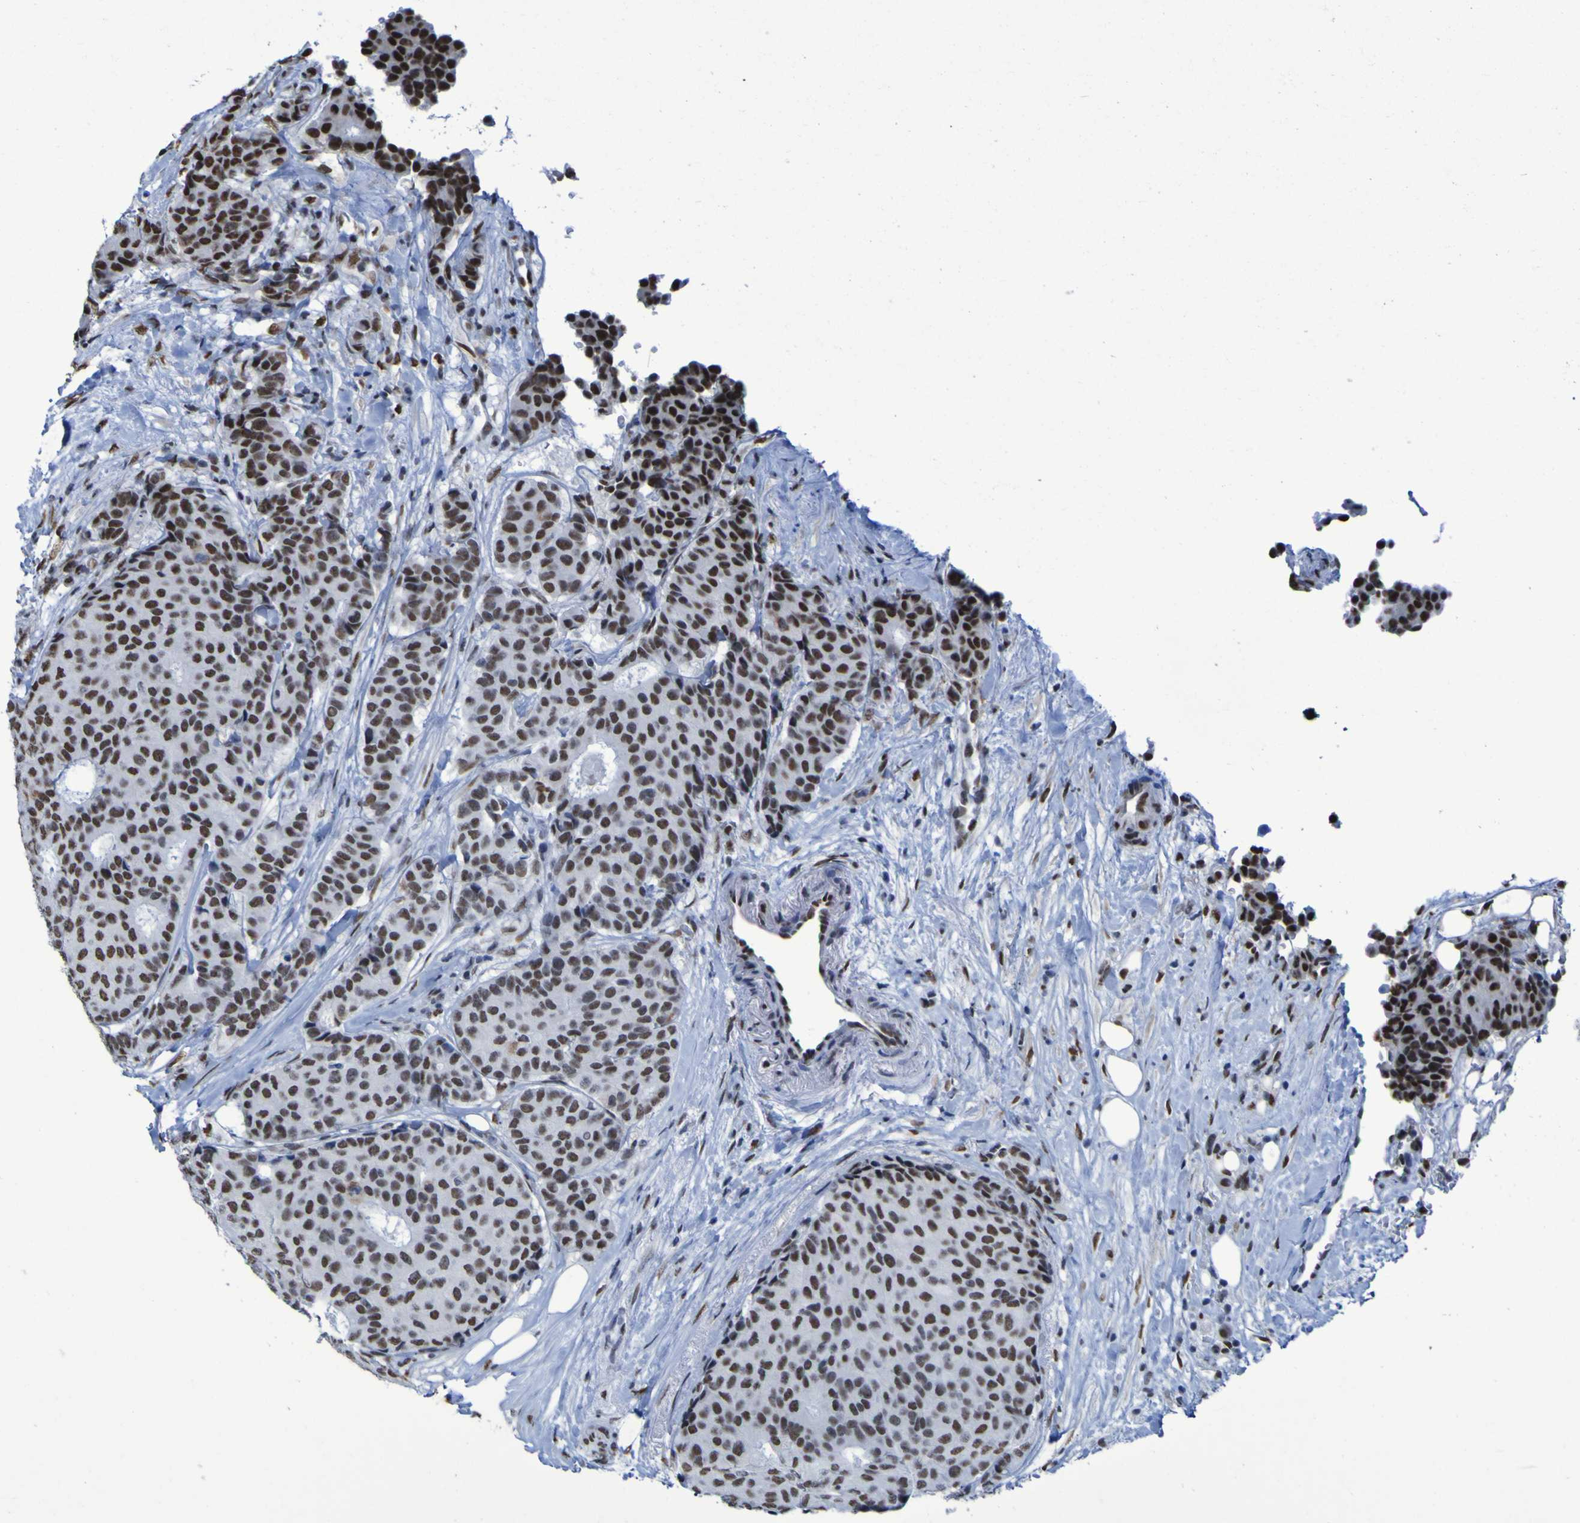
{"staining": {"intensity": "strong", "quantity": ">75%", "location": "nuclear"}, "tissue": "breast cancer", "cell_type": "Tumor cells", "image_type": "cancer", "snomed": [{"axis": "morphology", "description": "Duct carcinoma"}, {"axis": "topography", "description": "Breast"}], "caption": "Strong nuclear protein positivity is present in about >75% of tumor cells in breast cancer.", "gene": "HNRNPR", "patient": {"sex": "female", "age": 75}}